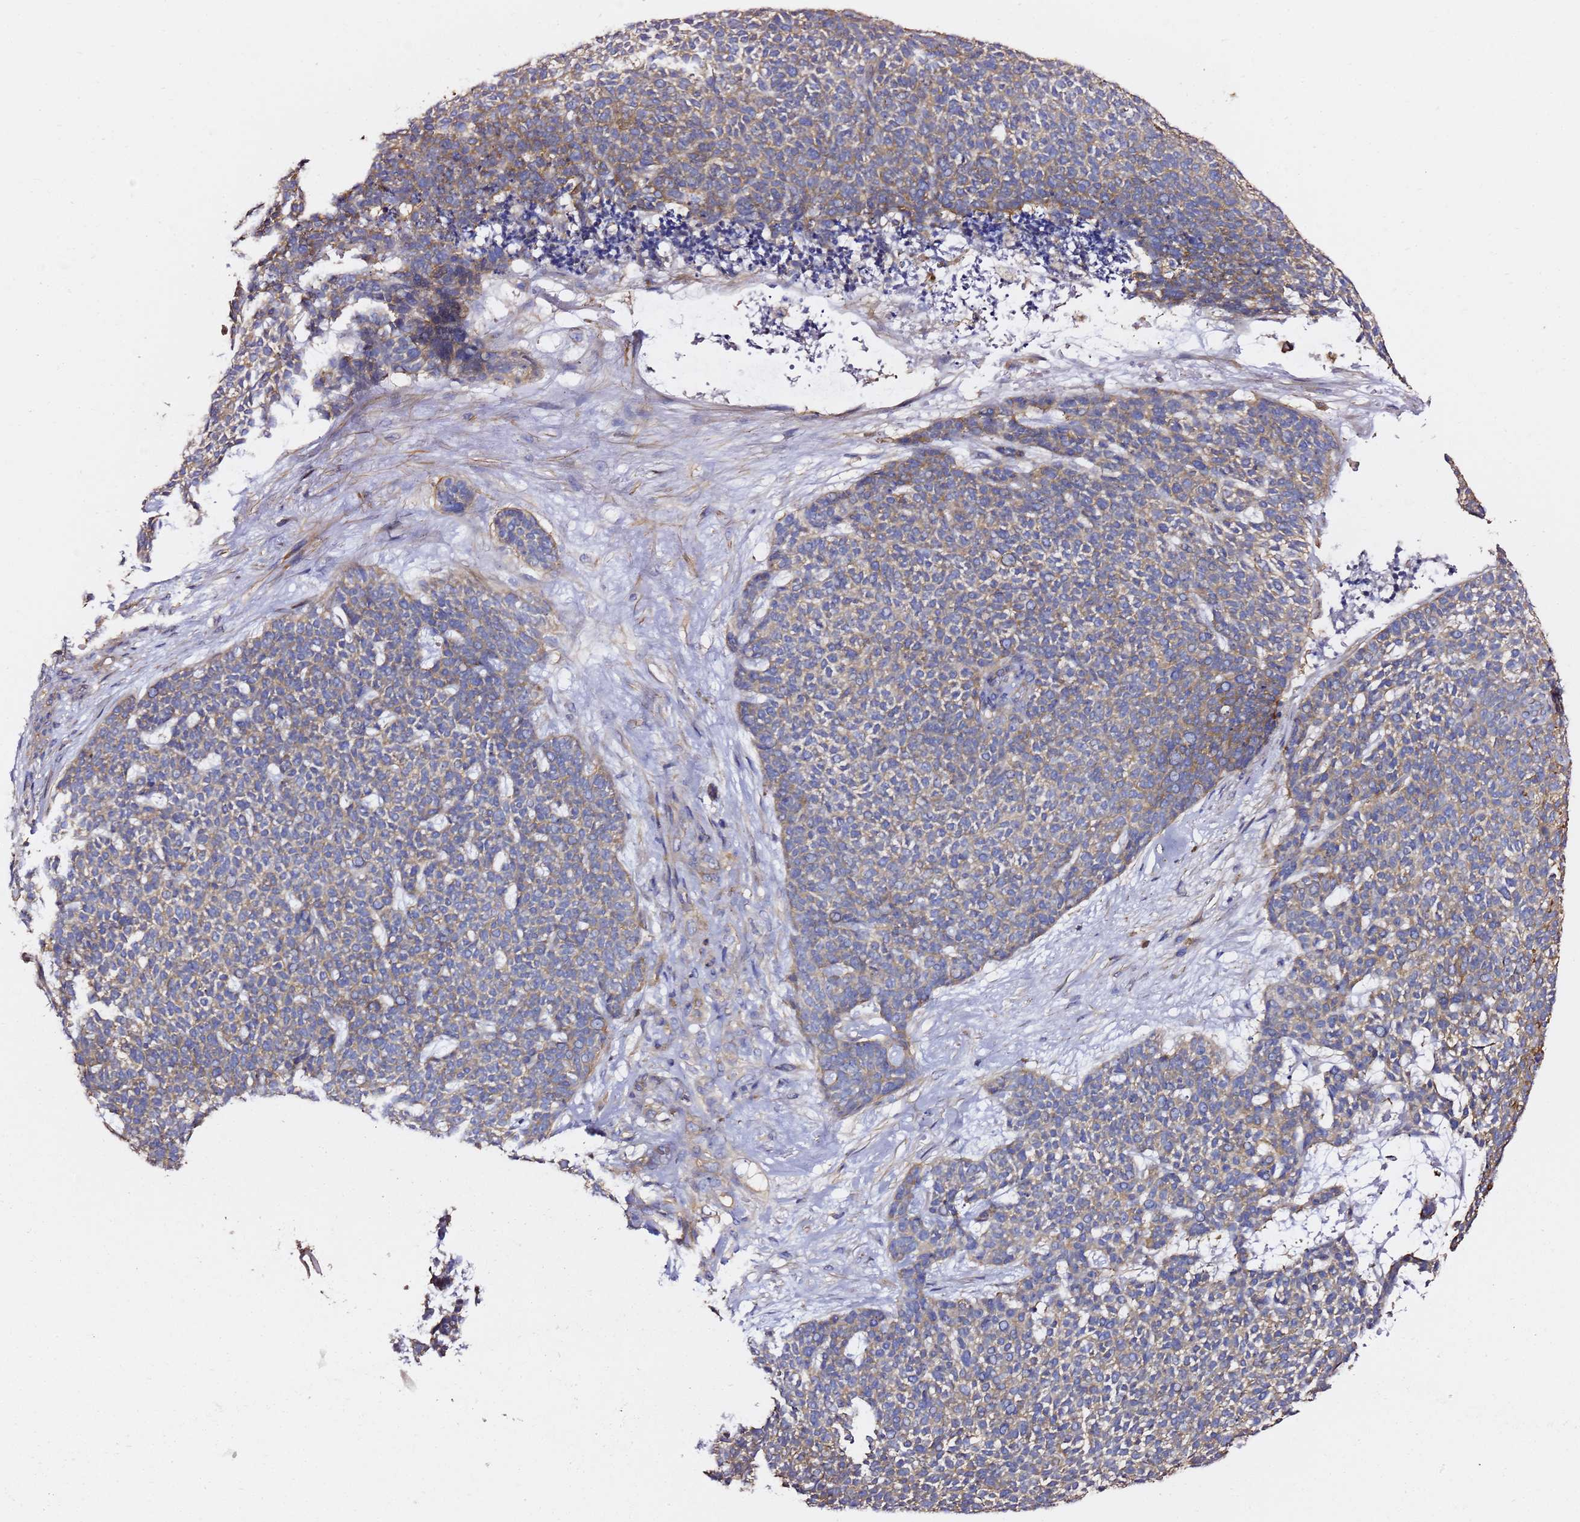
{"staining": {"intensity": "moderate", "quantity": "<25%", "location": "cytoplasmic/membranous"}, "tissue": "skin cancer", "cell_type": "Tumor cells", "image_type": "cancer", "snomed": [{"axis": "morphology", "description": "Basal cell carcinoma"}, {"axis": "topography", "description": "Skin"}], "caption": "Human skin cancer (basal cell carcinoma) stained with a brown dye reveals moderate cytoplasmic/membranous positive expression in about <25% of tumor cells.", "gene": "ZFP36L2", "patient": {"sex": "female", "age": 84}}